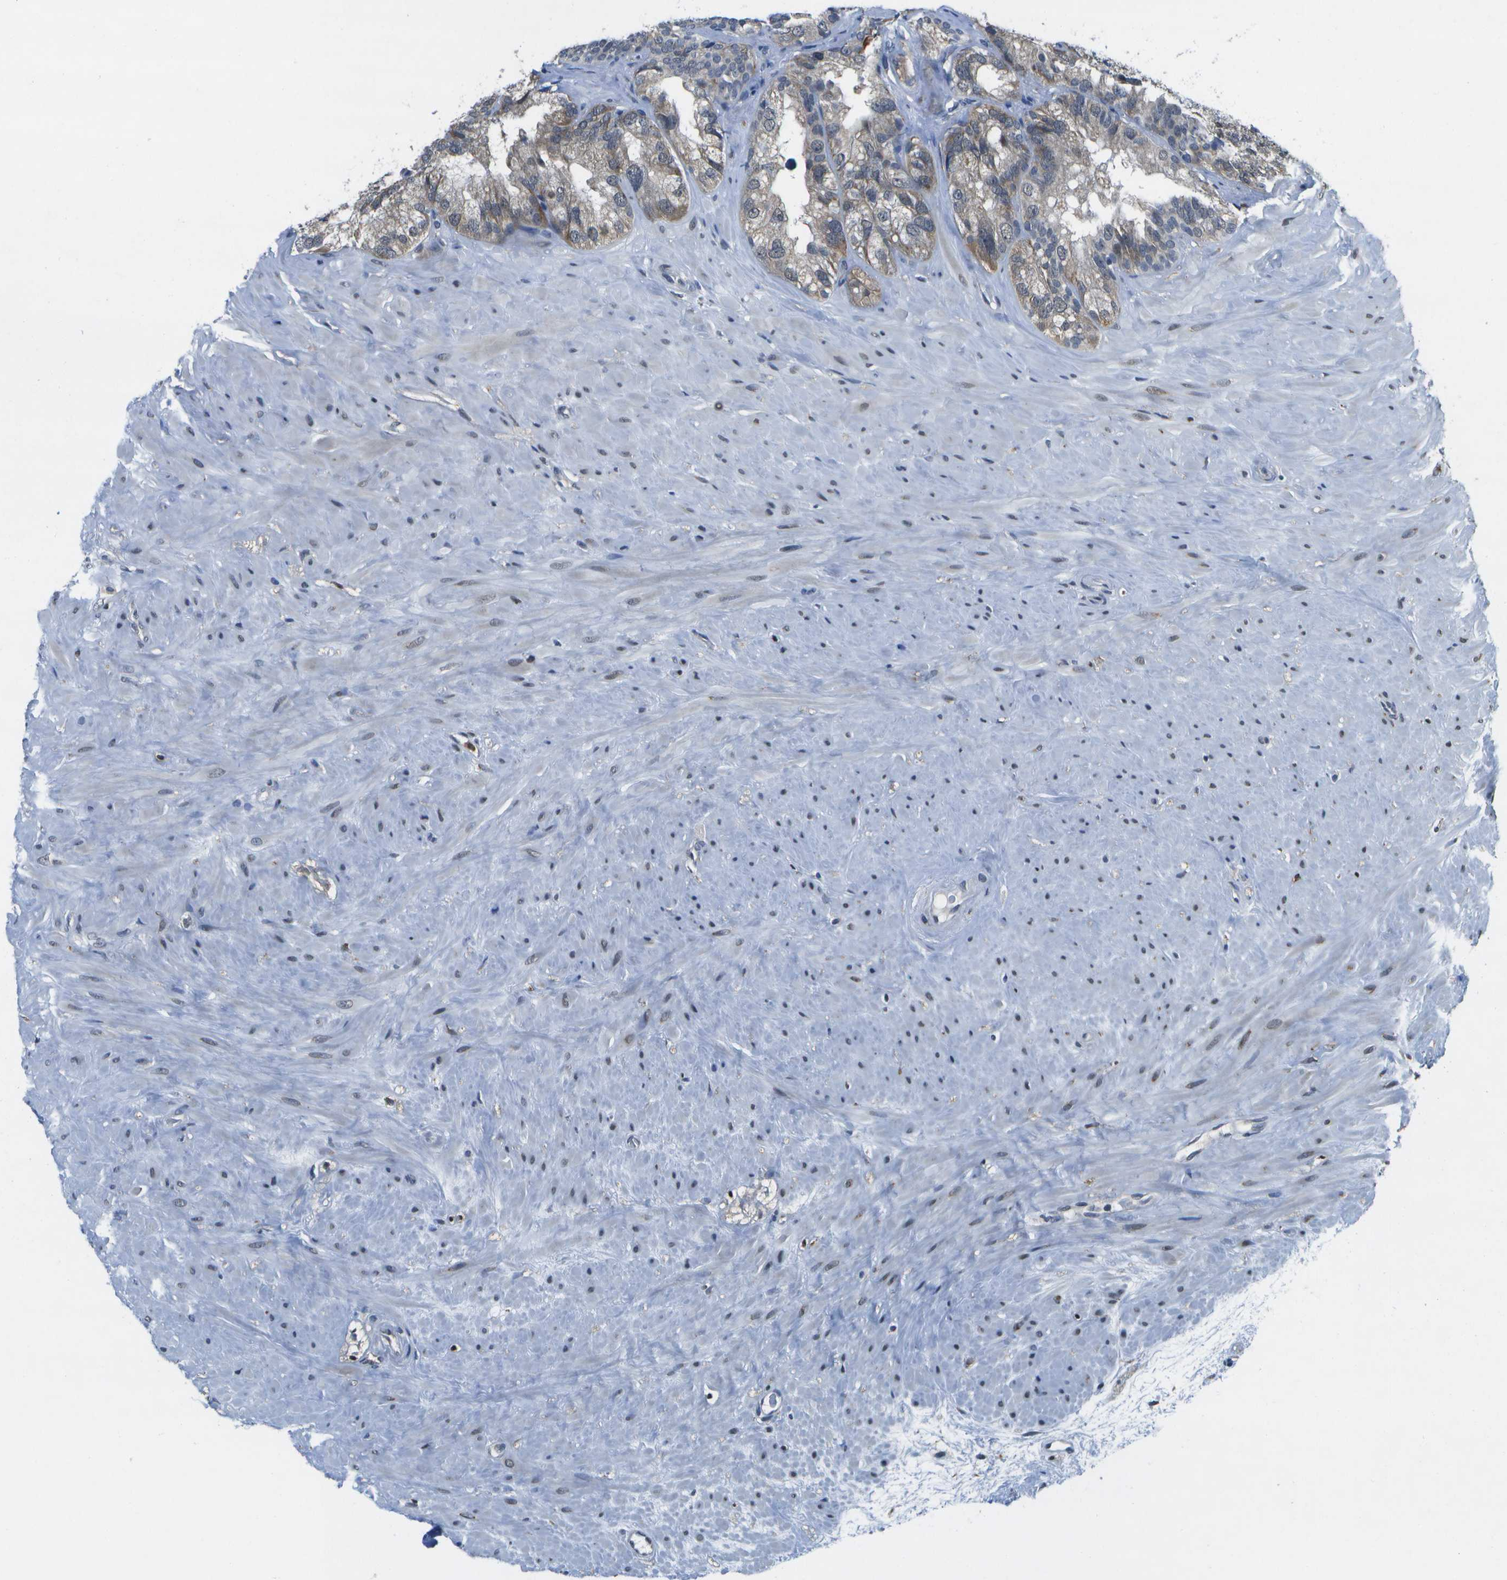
{"staining": {"intensity": "moderate", "quantity": "<25%", "location": "cytoplasmic/membranous"}, "tissue": "seminal vesicle", "cell_type": "Glandular cells", "image_type": "normal", "snomed": [{"axis": "morphology", "description": "Normal tissue, NOS"}, {"axis": "topography", "description": "Seminal veicle"}], "caption": "This histopathology image displays IHC staining of benign seminal vesicle, with low moderate cytoplasmic/membranous positivity in approximately <25% of glandular cells.", "gene": "DSE", "patient": {"sex": "male", "age": 68}}